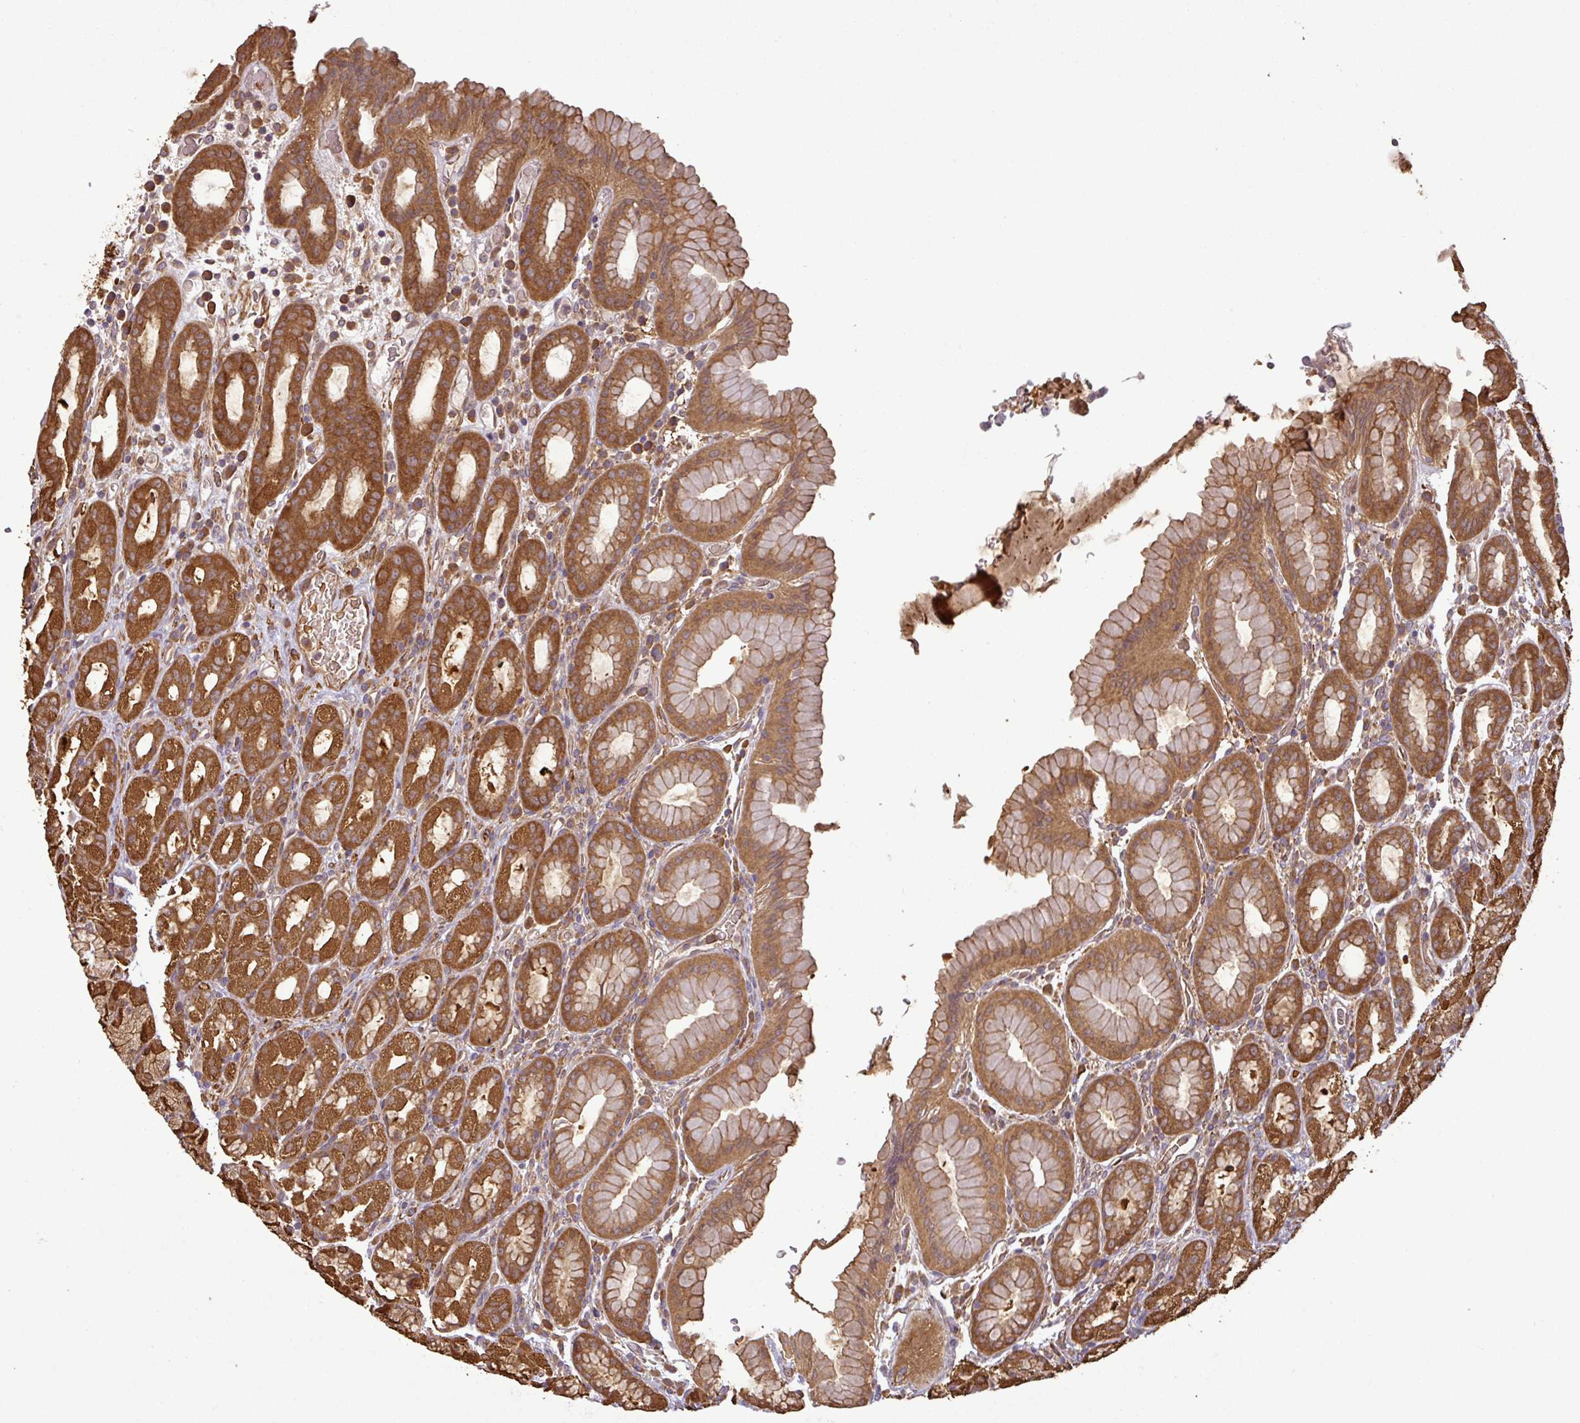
{"staining": {"intensity": "strong", "quantity": ">75%", "location": "cytoplasmic/membranous"}, "tissue": "stomach", "cell_type": "Glandular cells", "image_type": "normal", "snomed": [{"axis": "morphology", "description": "Normal tissue, NOS"}, {"axis": "topography", "description": "Stomach, upper"}, {"axis": "topography", "description": "Stomach, lower"}, {"axis": "topography", "description": "Small intestine"}], "caption": "Unremarkable stomach was stained to show a protein in brown. There is high levels of strong cytoplasmic/membranous expression in about >75% of glandular cells.", "gene": "MAP3K6", "patient": {"sex": "male", "age": 68}}